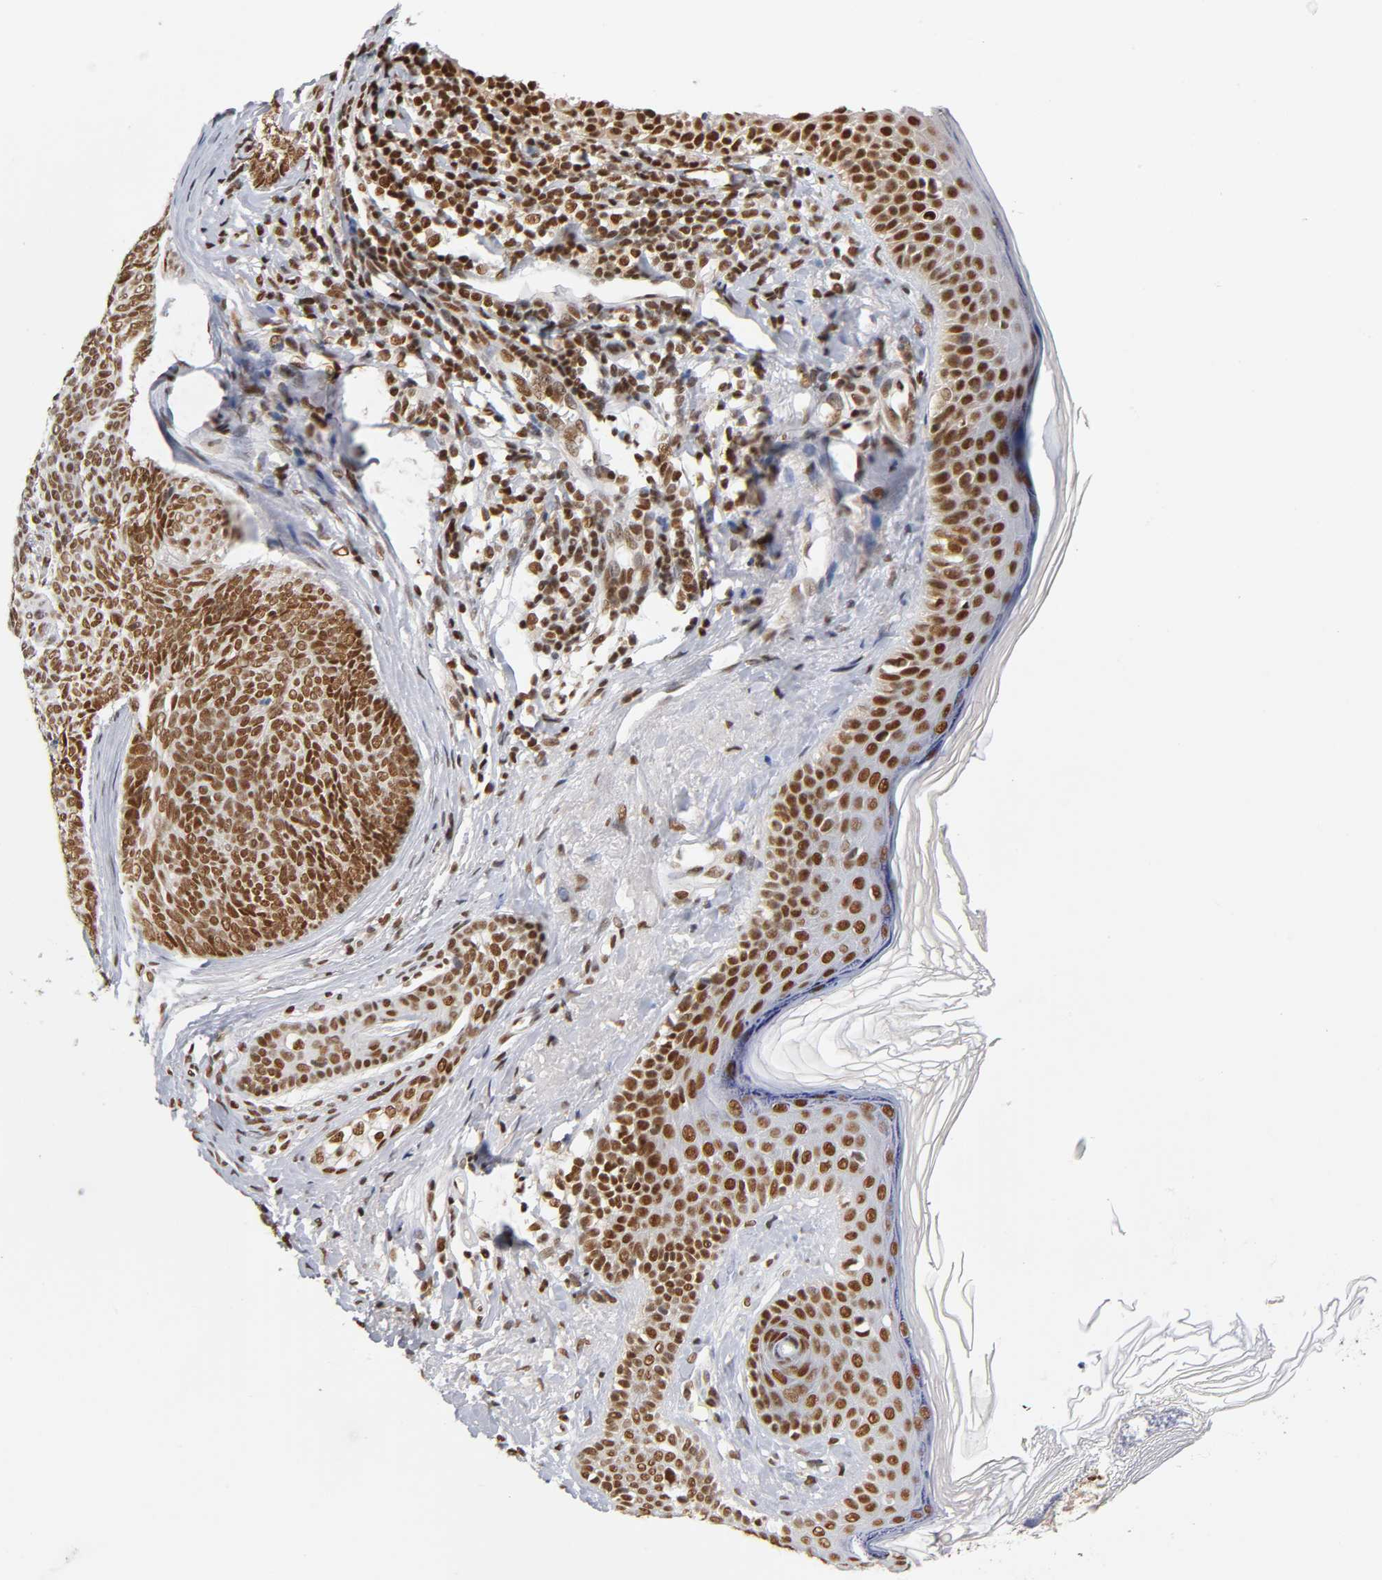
{"staining": {"intensity": "strong", "quantity": ">75%", "location": "nuclear"}, "tissue": "skin cancer", "cell_type": "Tumor cells", "image_type": "cancer", "snomed": [{"axis": "morphology", "description": "Normal tissue, NOS"}, {"axis": "morphology", "description": "Basal cell carcinoma"}, {"axis": "topography", "description": "Skin"}], "caption": "Strong nuclear protein positivity is seen in about >75% of tumor cells in skin cancer (basal cell carcinoma). Immunohistochemistry (ihc) stains the protein in brown and the nuclei are stained blue.", "gene": "ILKAP", "patient": {"sex": "female", "age": 69}}